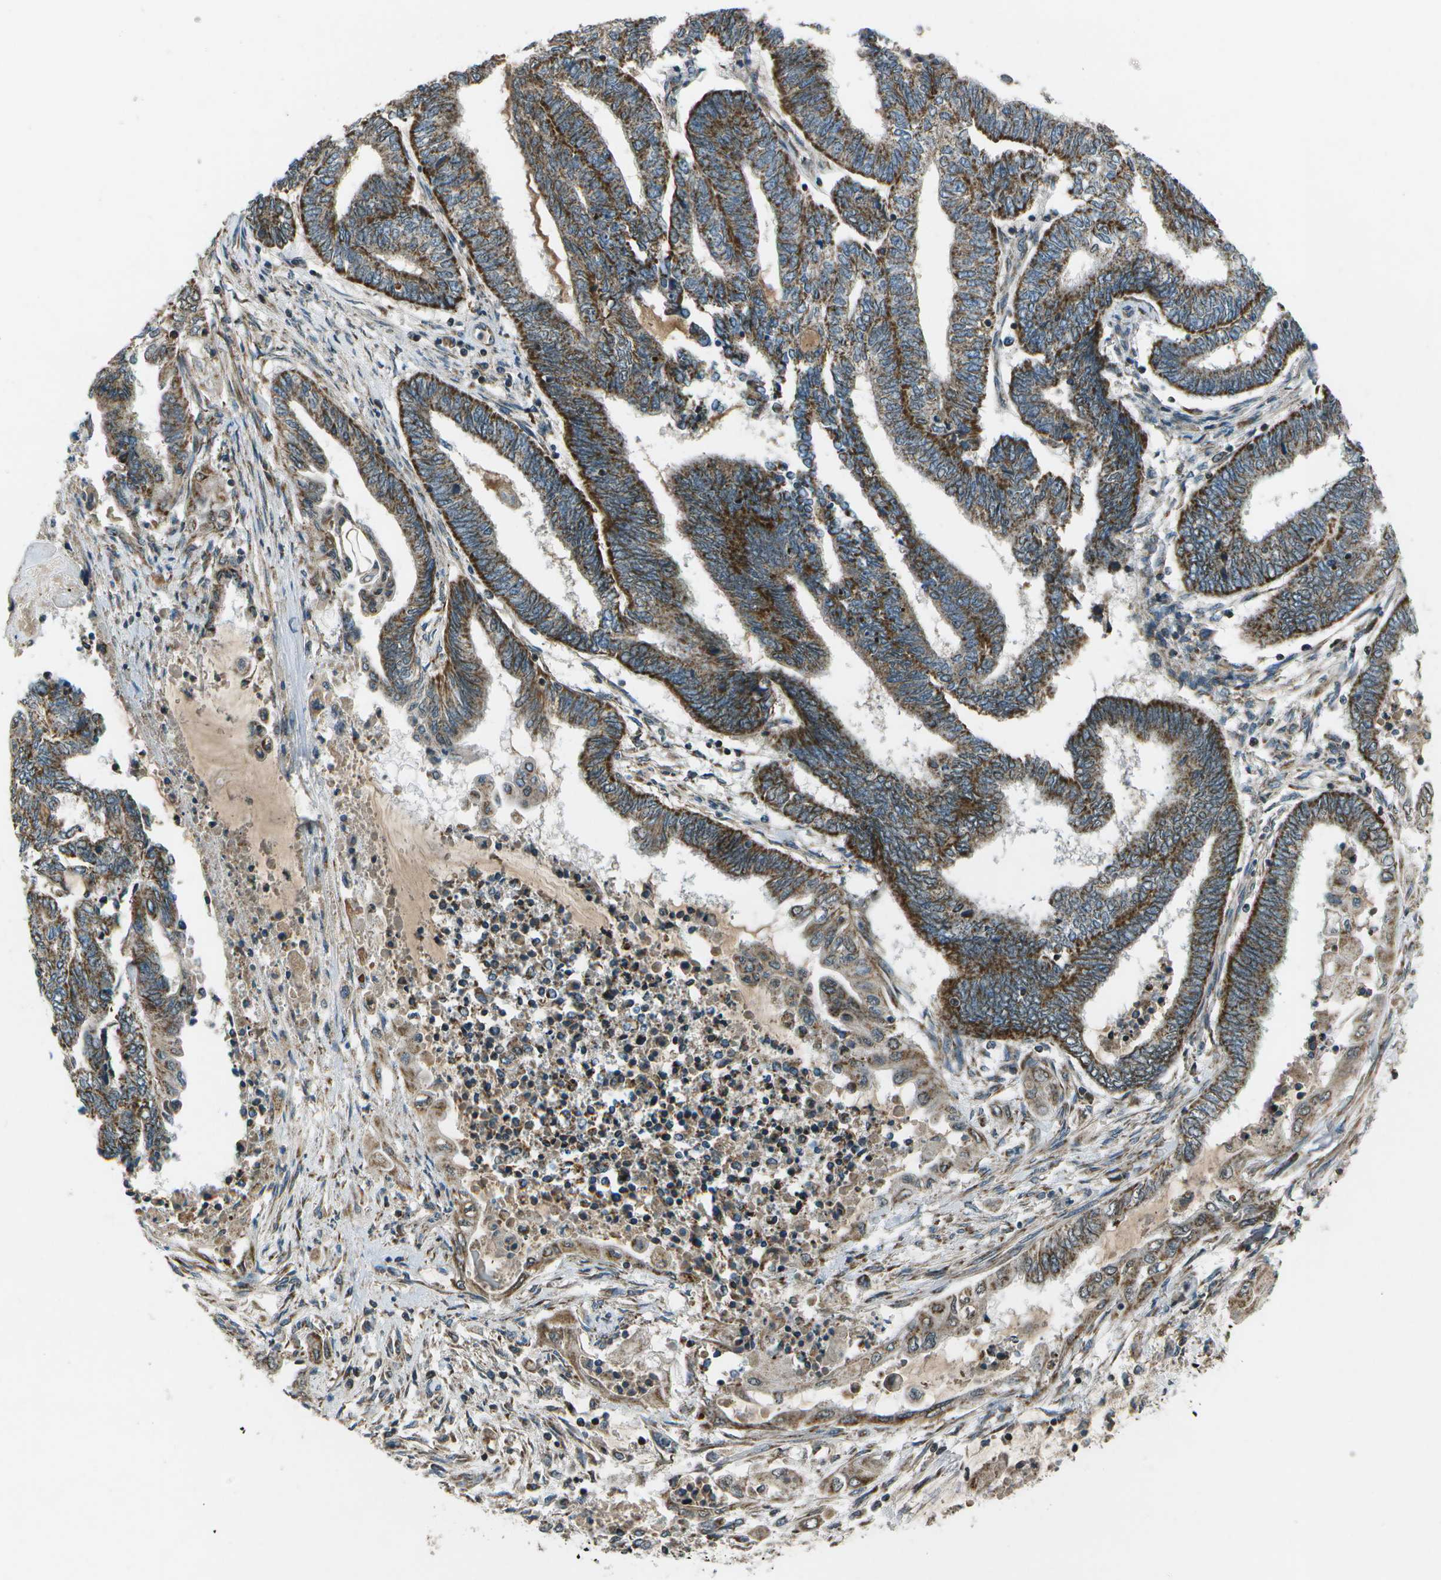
{"staining": {"intensity": "strong", "quantity": ">75%", "location": "cytoplasmic/membranous"}, "tissue": "endometrial cancer", "cell_type": "Tumor cells", "image_type": "cancer", "snomed": [{"axis": "morphology", "description": "Adenocarcinoma, NOS"}, {"axis": "topography", "description": "Uterus"}, {"axis": "topography", "description": "Endometrium"}], "caption": "The micrograph shows staining of endometrial adenocarcinoma, revealing strong cytoplasmic/membranous protein positivity (brown color) within tumor cells. The protein is shown in brown color, while the nuclei are stained blue.", "gene": "EIF2AK1", "patient": {"sex": "female", "age": 70}}